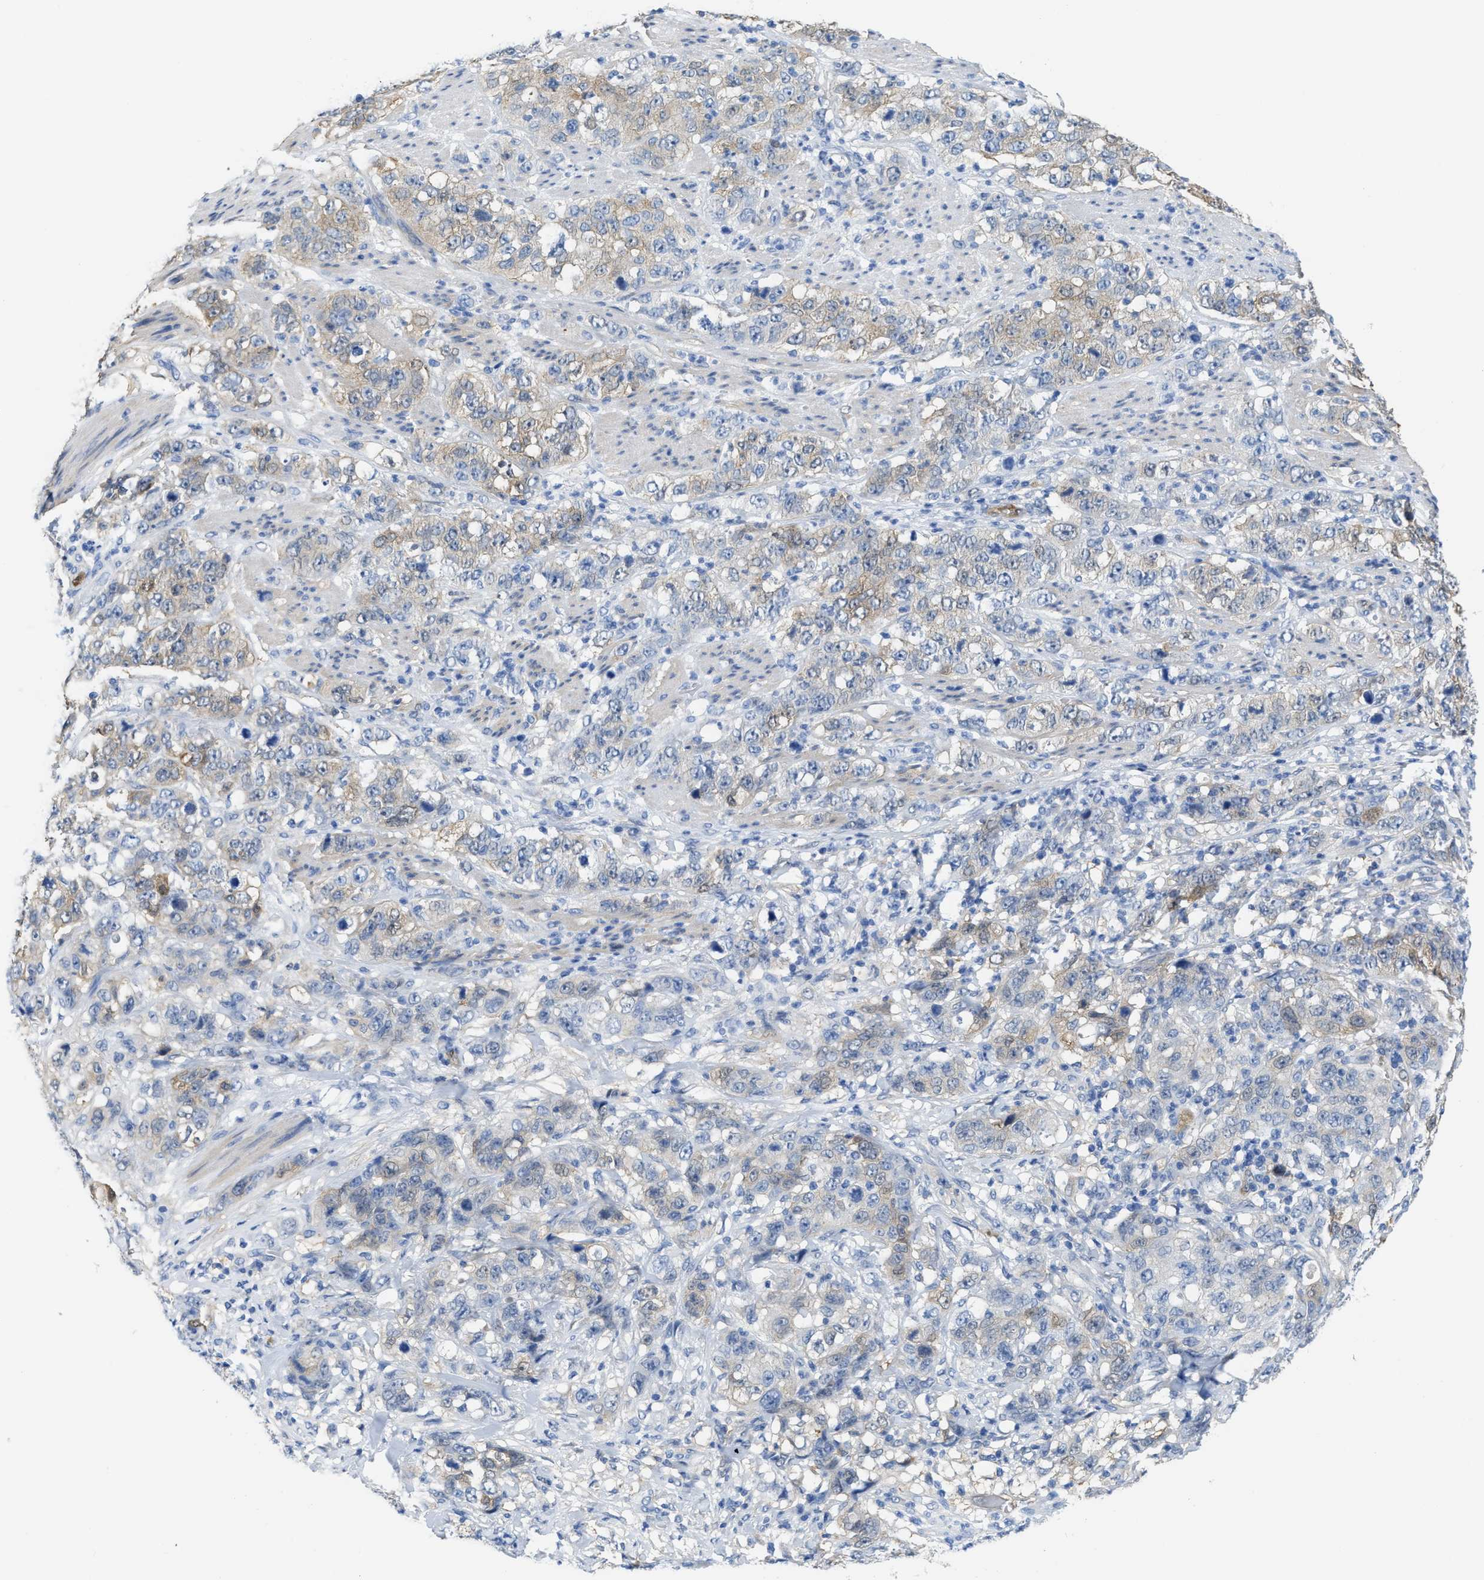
{"staining": {"intensity": "weak", "quantity": "<25%", "location": "cytoplasmic/membranous"}, "tissue": "stomach cancer", "cell_type": "Tumor cells", "image_type": "cancer", "snomed": [{"axis": "morphology", "description": "Adenocarcinoma, NOS"}, {"axis": "topography", "description": "Stomach"}], "caption": "Adenocarcinoma (stomach) stained for a protein using immunohistochemistry (IHC) displays no staining tumor cells.", "gene": "ASS1", "patient": {"sex": "male", "age": 48}}